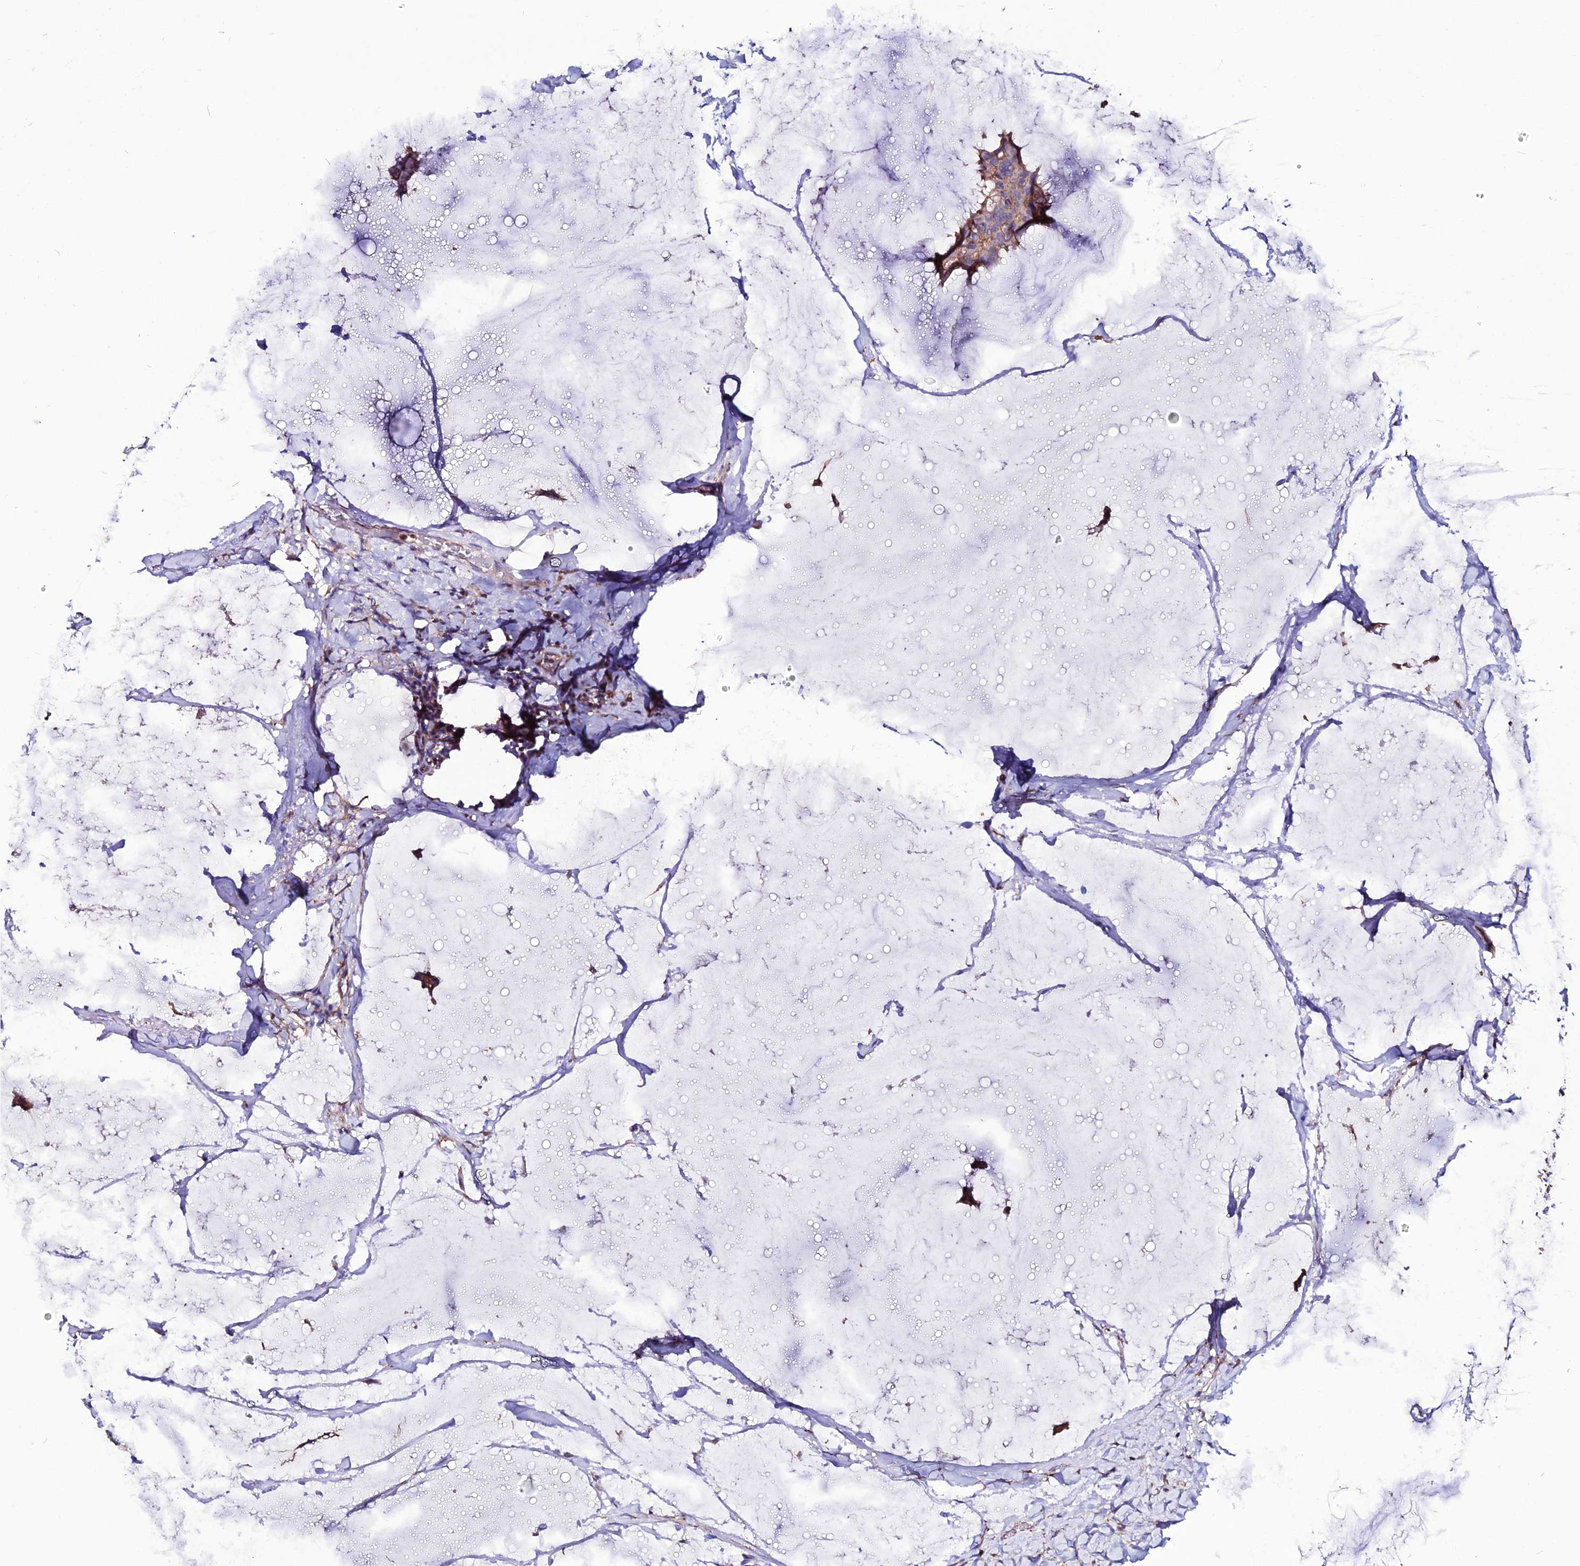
{"staining": {"intensity": "moderate", "quantity": ">75%", "location": "cytoplasmic/membranous"}, "tissue": "breast cancer", "cell_type": "Tumor cells", "image_type": "cancer", "snomed": [{"axis": "morphology", "description": "Duct carcinoma"}, {"axis": "topography", "description": "Breast"}], "caption": "Breast cancer (invasive ductal carcinoma) stained for a protein (brown) demonstrates moderate cytoplasmic/membranous positive staining in about >75% of tumor cells.", "gene": "USP17L15", "patient": {"sex": "female", "age": 93}}